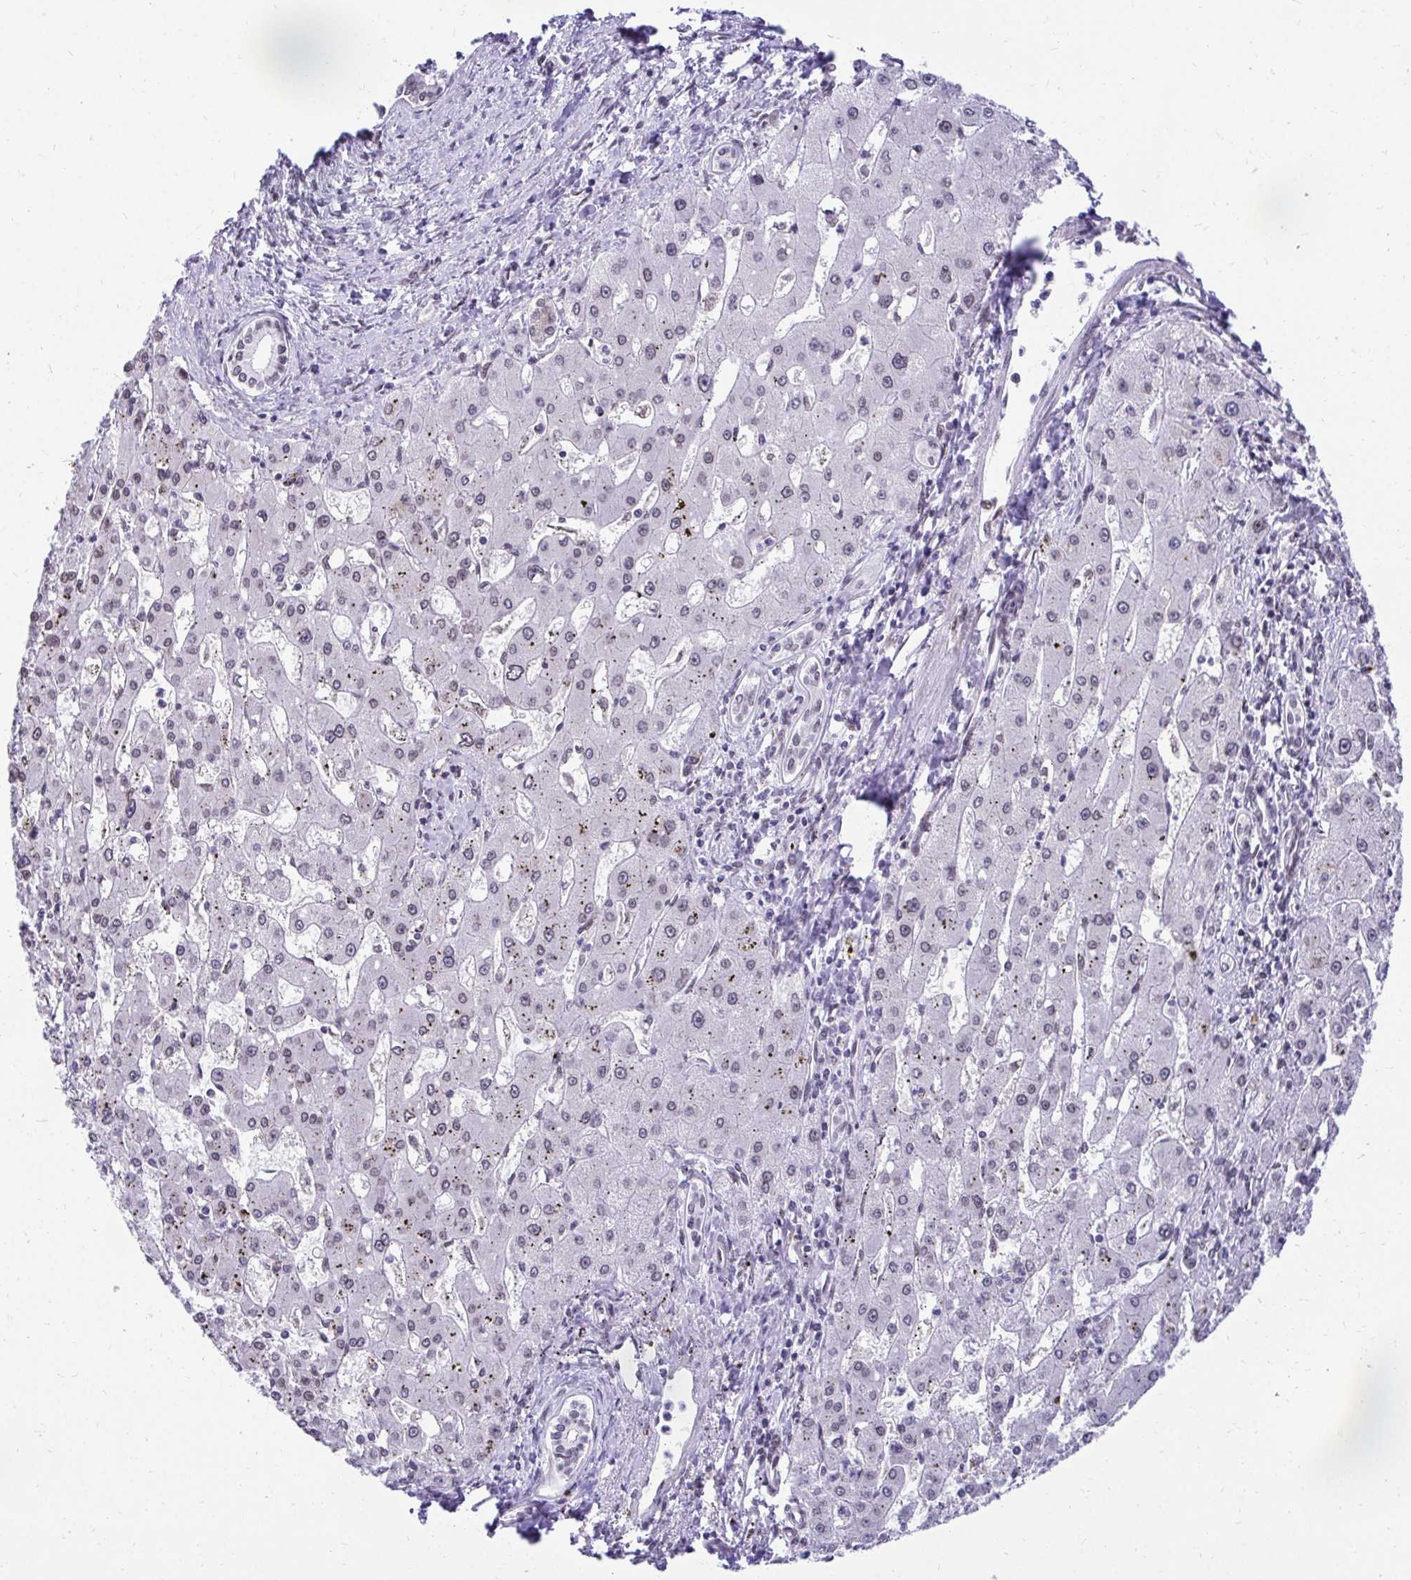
{"staining": {"intensity": "weak", "quantity": "<25%", "location": "cytoplasmic/membranous,nuclear"}, "tissue": "liver cancer", "cell_type": "Tumor cells", "image_type": "cancer", "snomed": [{"axis": "morphology", "description": "Carcinoma, Hepatocellular, NOS"}, {"axis": "topography", "description": "Liver"}], "caption": "The photomicrograph reveals no staining of tumor cells in liver hepatocellular carcinoma.", "gene": "BANF1", "patient": {"sex": "male", "age": 67}}